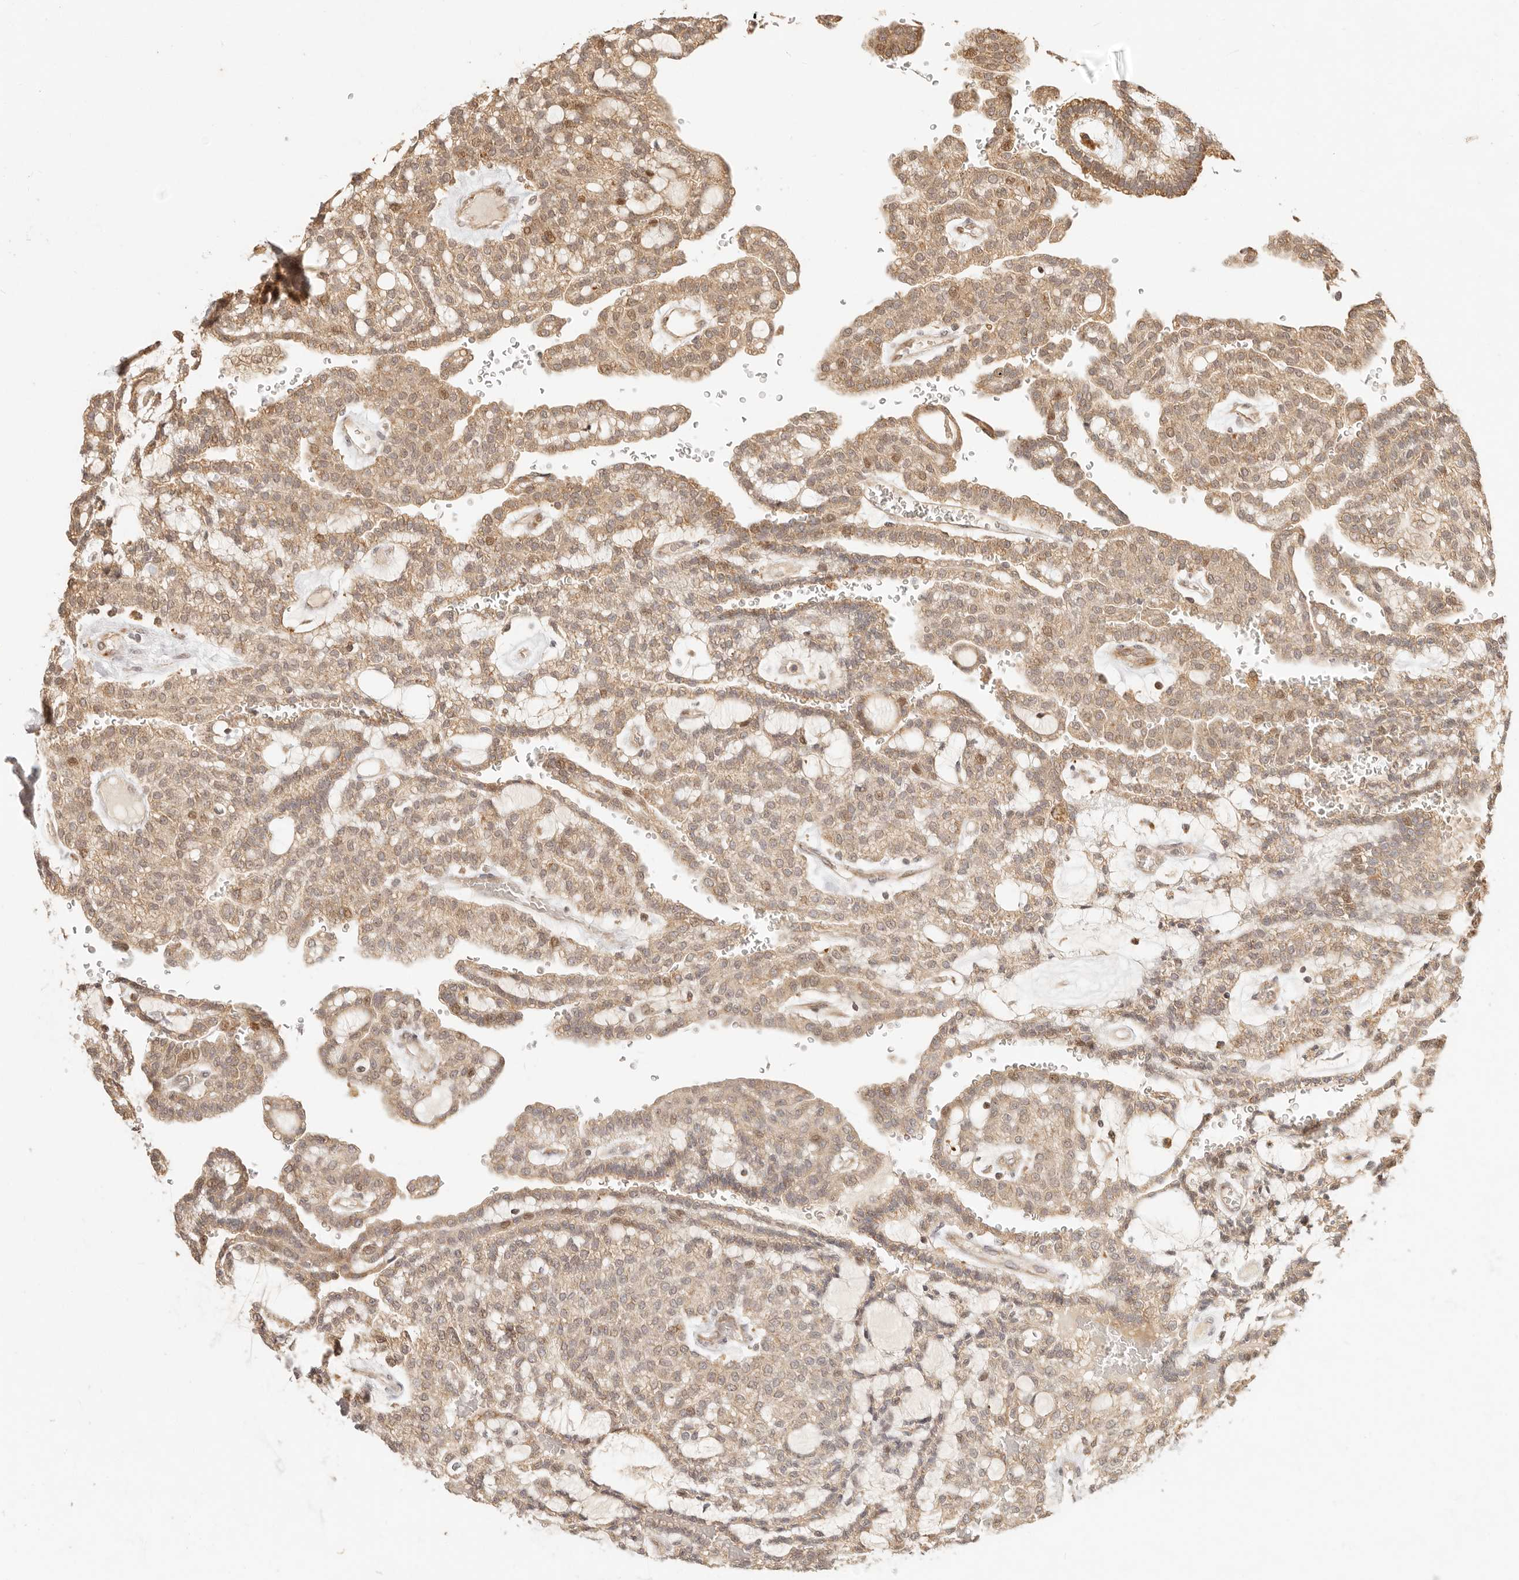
{"staining": {"intensity": "weak", "quantity": ">75%", "location": "cytoplasmic/membranous,nuclear"}, "tissue": "renal cancer", "cell_type": "Tumor cells", "image_type": "cancer", "snomed": [{"axis": "morphology", "description": "Adenocarcinoma, NOS"}, {"axis": "topography", "description": "Kidney"}], "caption": "Renal cancer stained with DAB IHC shows low levels of weak cytoplasmic/membranous and nuclear positivity in about >75% of tumor cells.", "gene": "TIMM17A", "patient": {"sex": "male", "age": 63}}